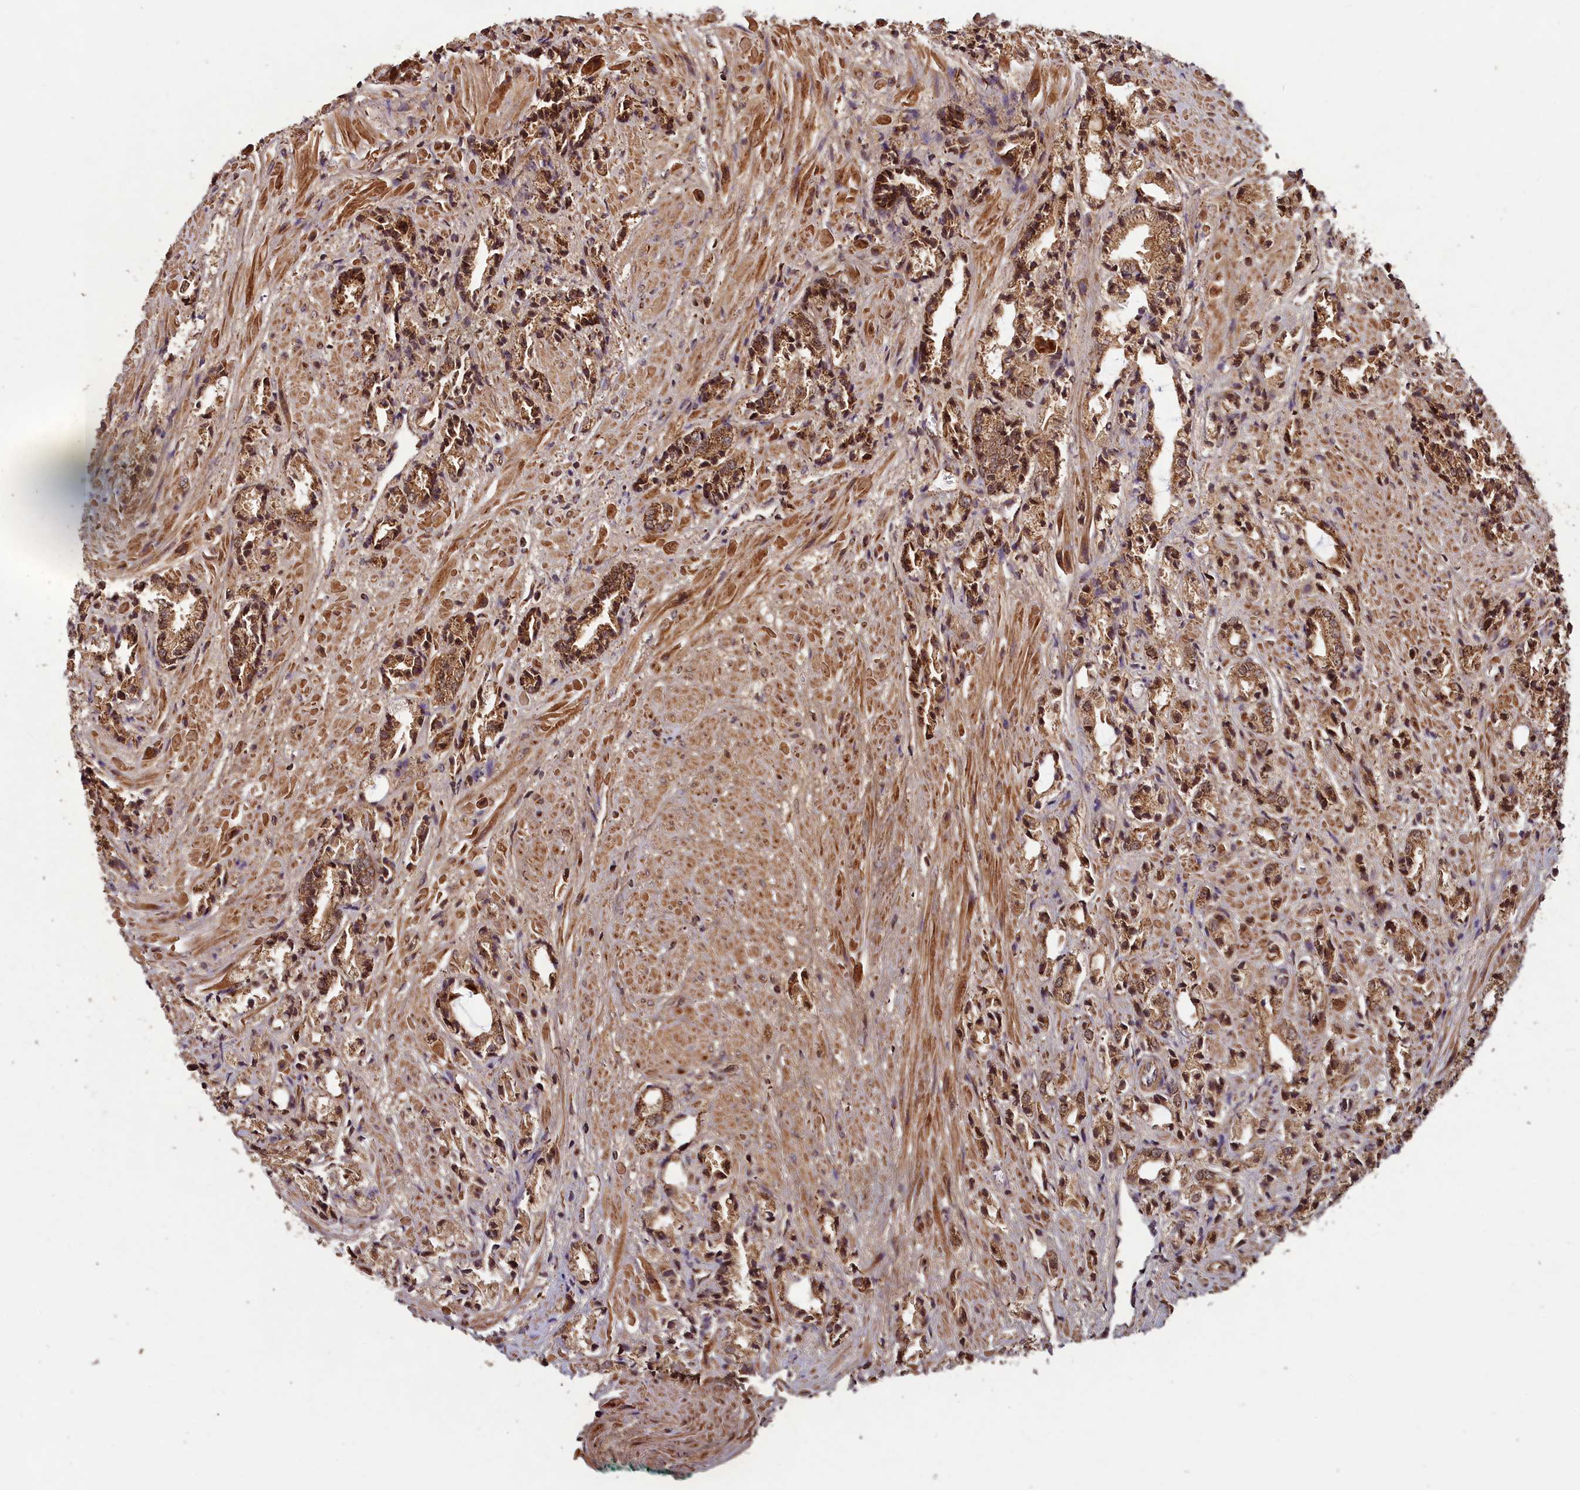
{"staining": {"intensity": "strong", "quantity": ">75%", "location": "cytoplasmic/membranous"}, "tissue": "prostate cancer", "cell_type": "Tumor cells", "image_type": "cancer", "snomed": [{"axis": "morphology", "description": "Adenocarcinoma, High grade"}, {"axis": "topography", "description": "Prostate"}], "caption": "This is a photomicrograph of IHC staining of prostate adenocarcinoma (high-grade), which shows strong positivity in the cytoplasmic/membranous of tumor cells.", "gene": "CCDC15", "patient": {"sex": "male", "age": 50}}